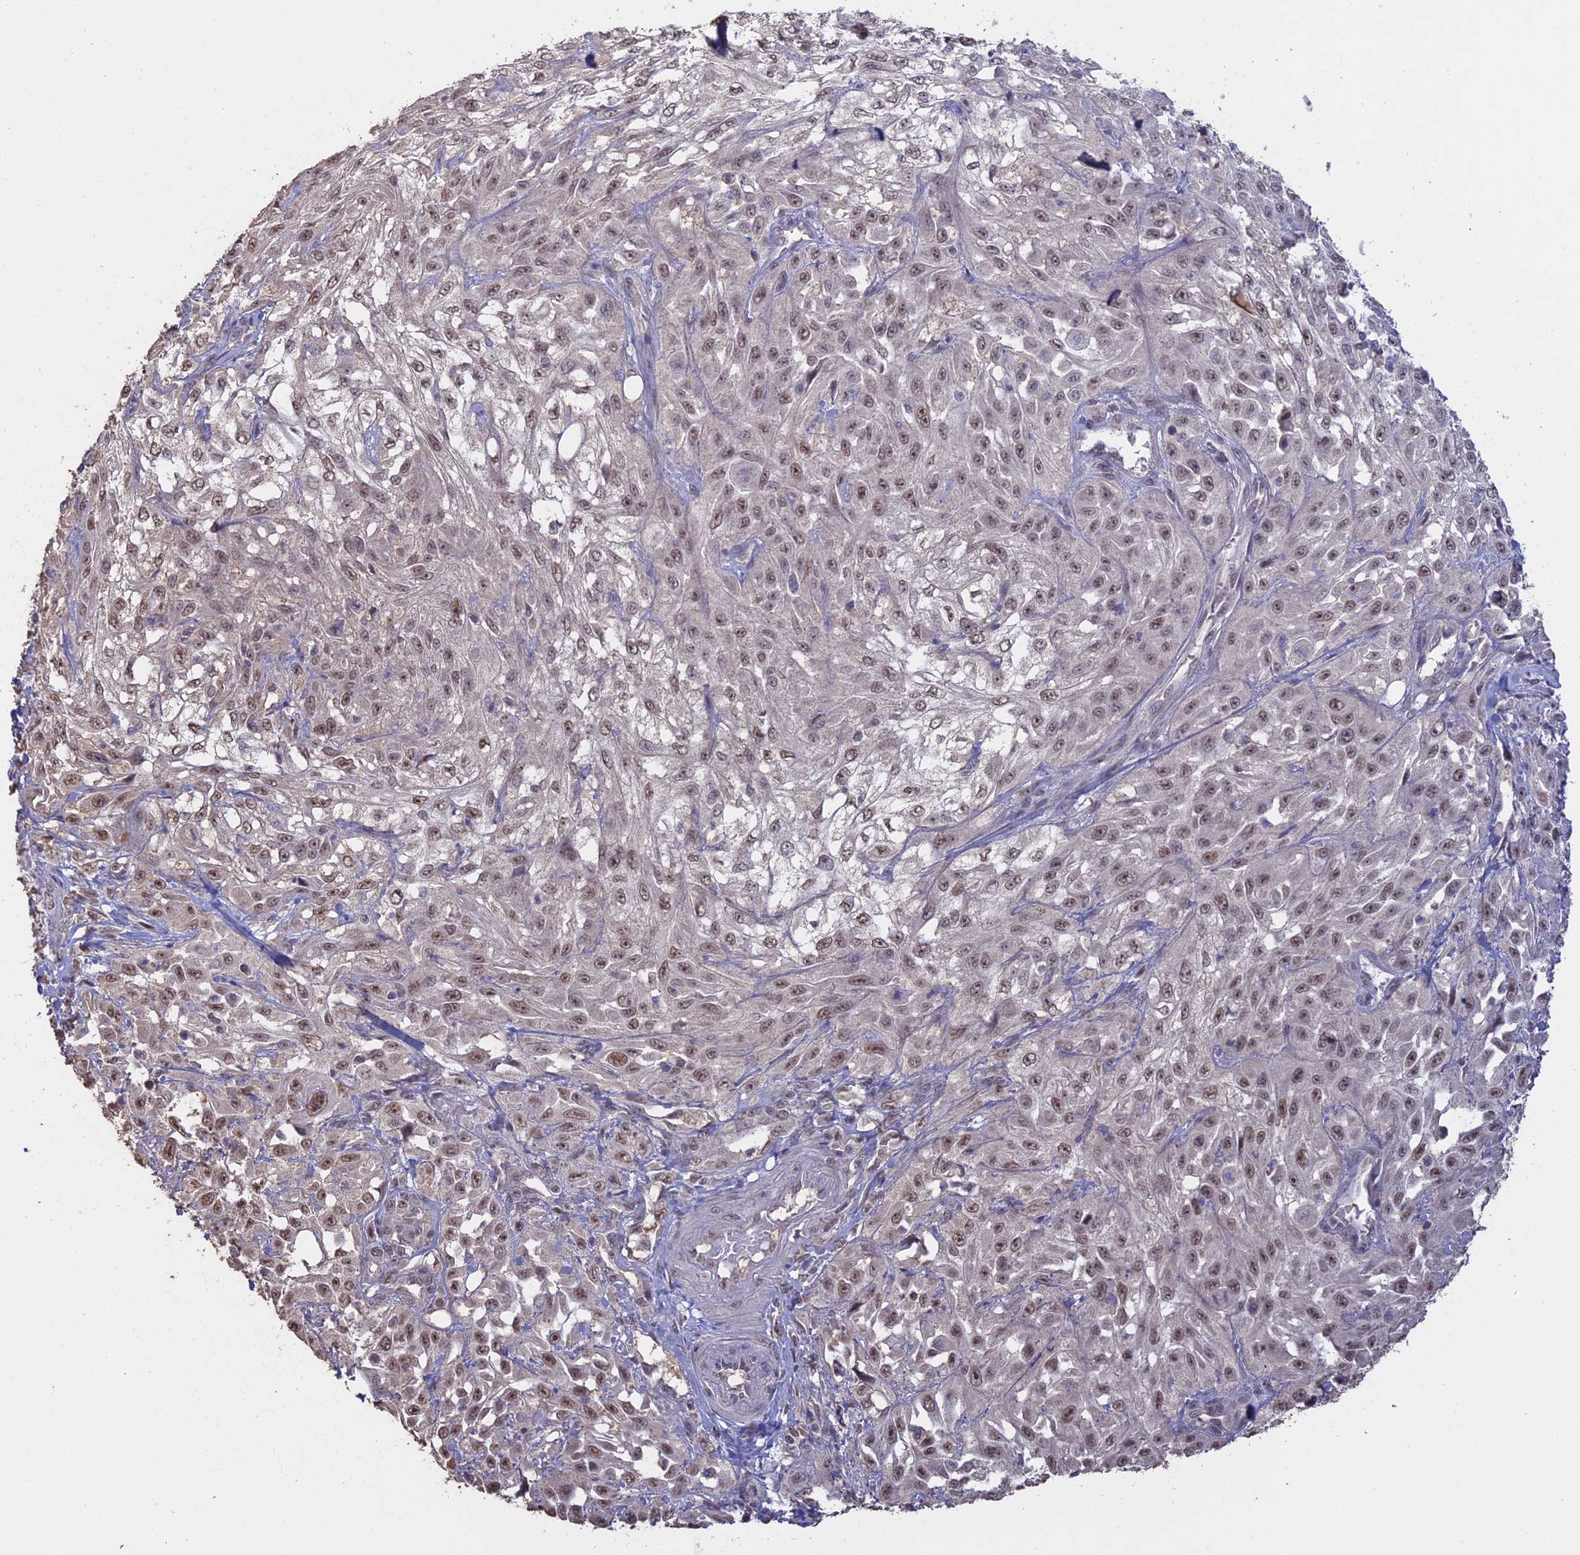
{"staining": {"intensity": "weak", "quantity": ">75%", "location": "nuclear"}, "tissue": "skin cancer", "cell_type": "Tumor cells", "image_type": "cancer", "snomed": [{"axis": "morphology", "description": "Squamous cell carcinoma, NOS"}, {"axis": "morphology", "description": "Squamous cell carcinoma, metastatic, NOS"}, {"axis": "topography", "description": "Skin"}, {"axis": "topography", "description": "Lymph node"}], "caption": "Protein expression analysis of human skin squamous cell carcinoma reveals weak nuclear staining in about >75% of tumor cells.", "gene": "PSMC6", "patient": {"sex": "male", "age": 75}}